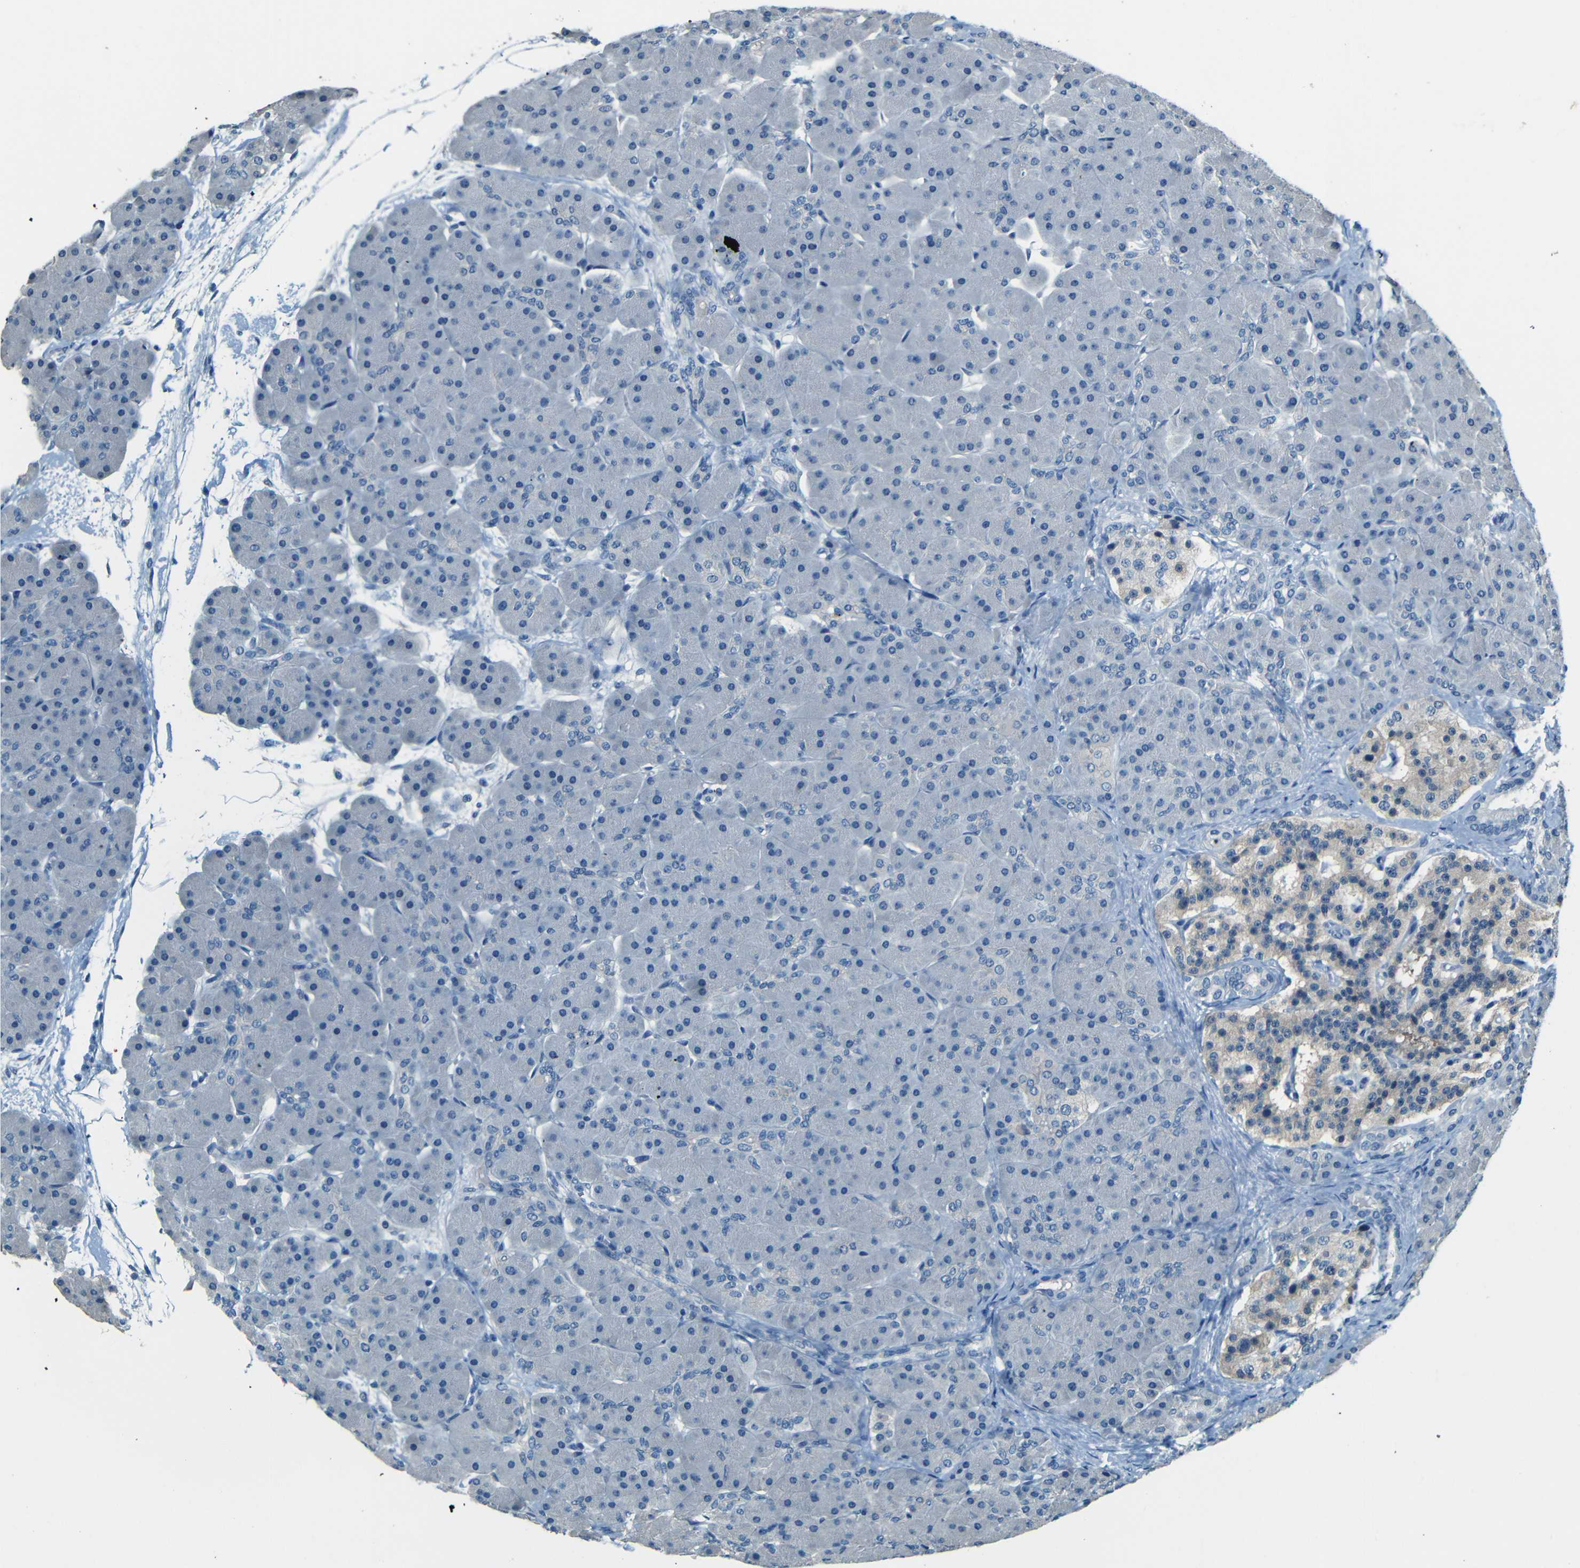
{"staining": {"intensity": "negative", "quantity": "none", "location": "none"}, "tissue": "pancreas", "cell_type": "Exocrine glandular cells", "image_type": "normal", "snomed": [{"axis": "morphology", "description": "Normal tissue, NOS"}, {"axis": "topography", "description": "Pancreas"}], "caption": "This histopathology image is of normal pancreas stained with immunohistochemistry (IHC) to label a protein in brown with the nuclei are counter-stained blue. There is no expression in exocrine glandular cells.", "gene": "ZMAT1", "patient": {"sex": "male", "age": 66}}